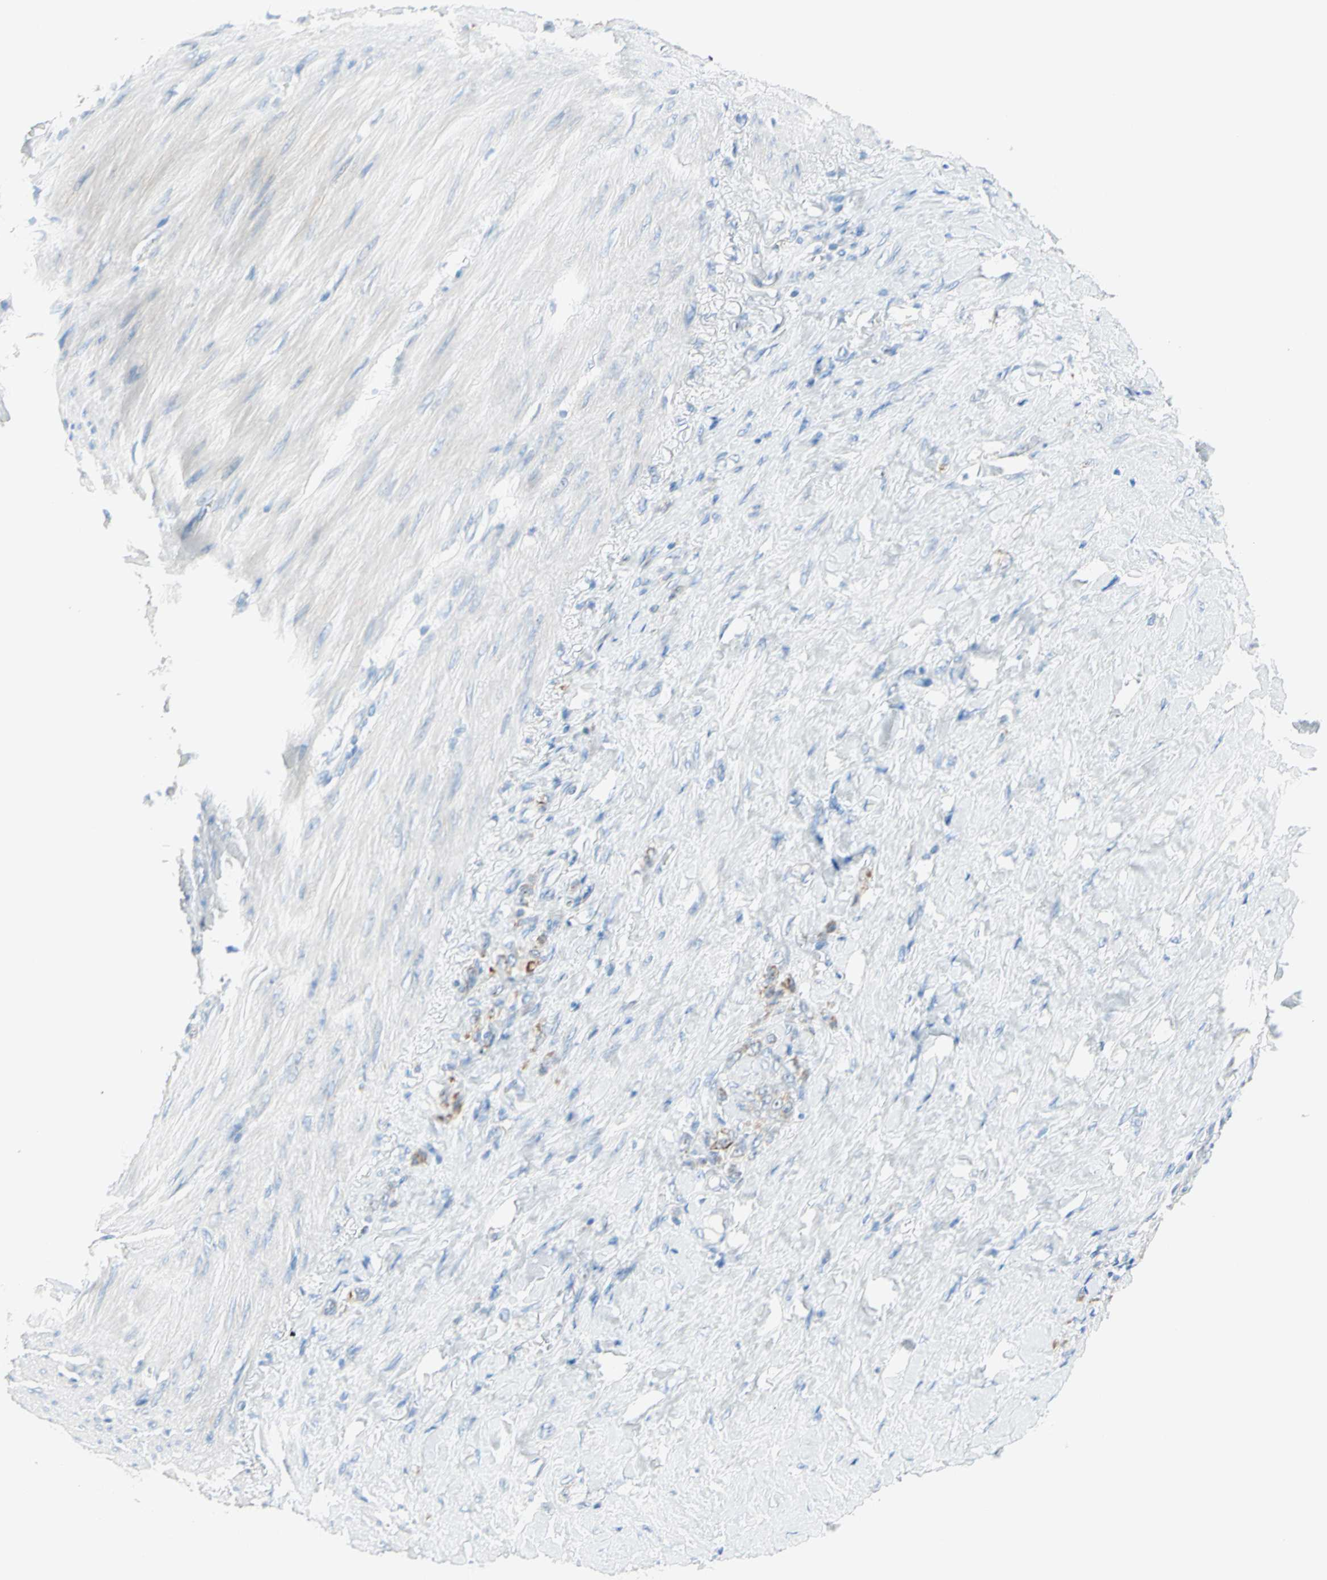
{"staining": {"intensity": "weak", "quantity": "25%-75%", "location": "cytoplasmic/membranous"}, "tissue": "stomach cancer", "cell_type": "Tumor cells", "image_type": "cancer", "snomed": [{"axis": "morphology", "description": "Adenocarcinoma, NOS"}, {"axis": "topography", "description": "Stomach"}], "caption": "Tumor cells reveal weak cytoplasmic/membranous positivity in approximately 25%-75% of cells in adenocarcinoma (stomach).", "gene": "CYSLTR1", "patient": {"sex": "male", "age": 82}}